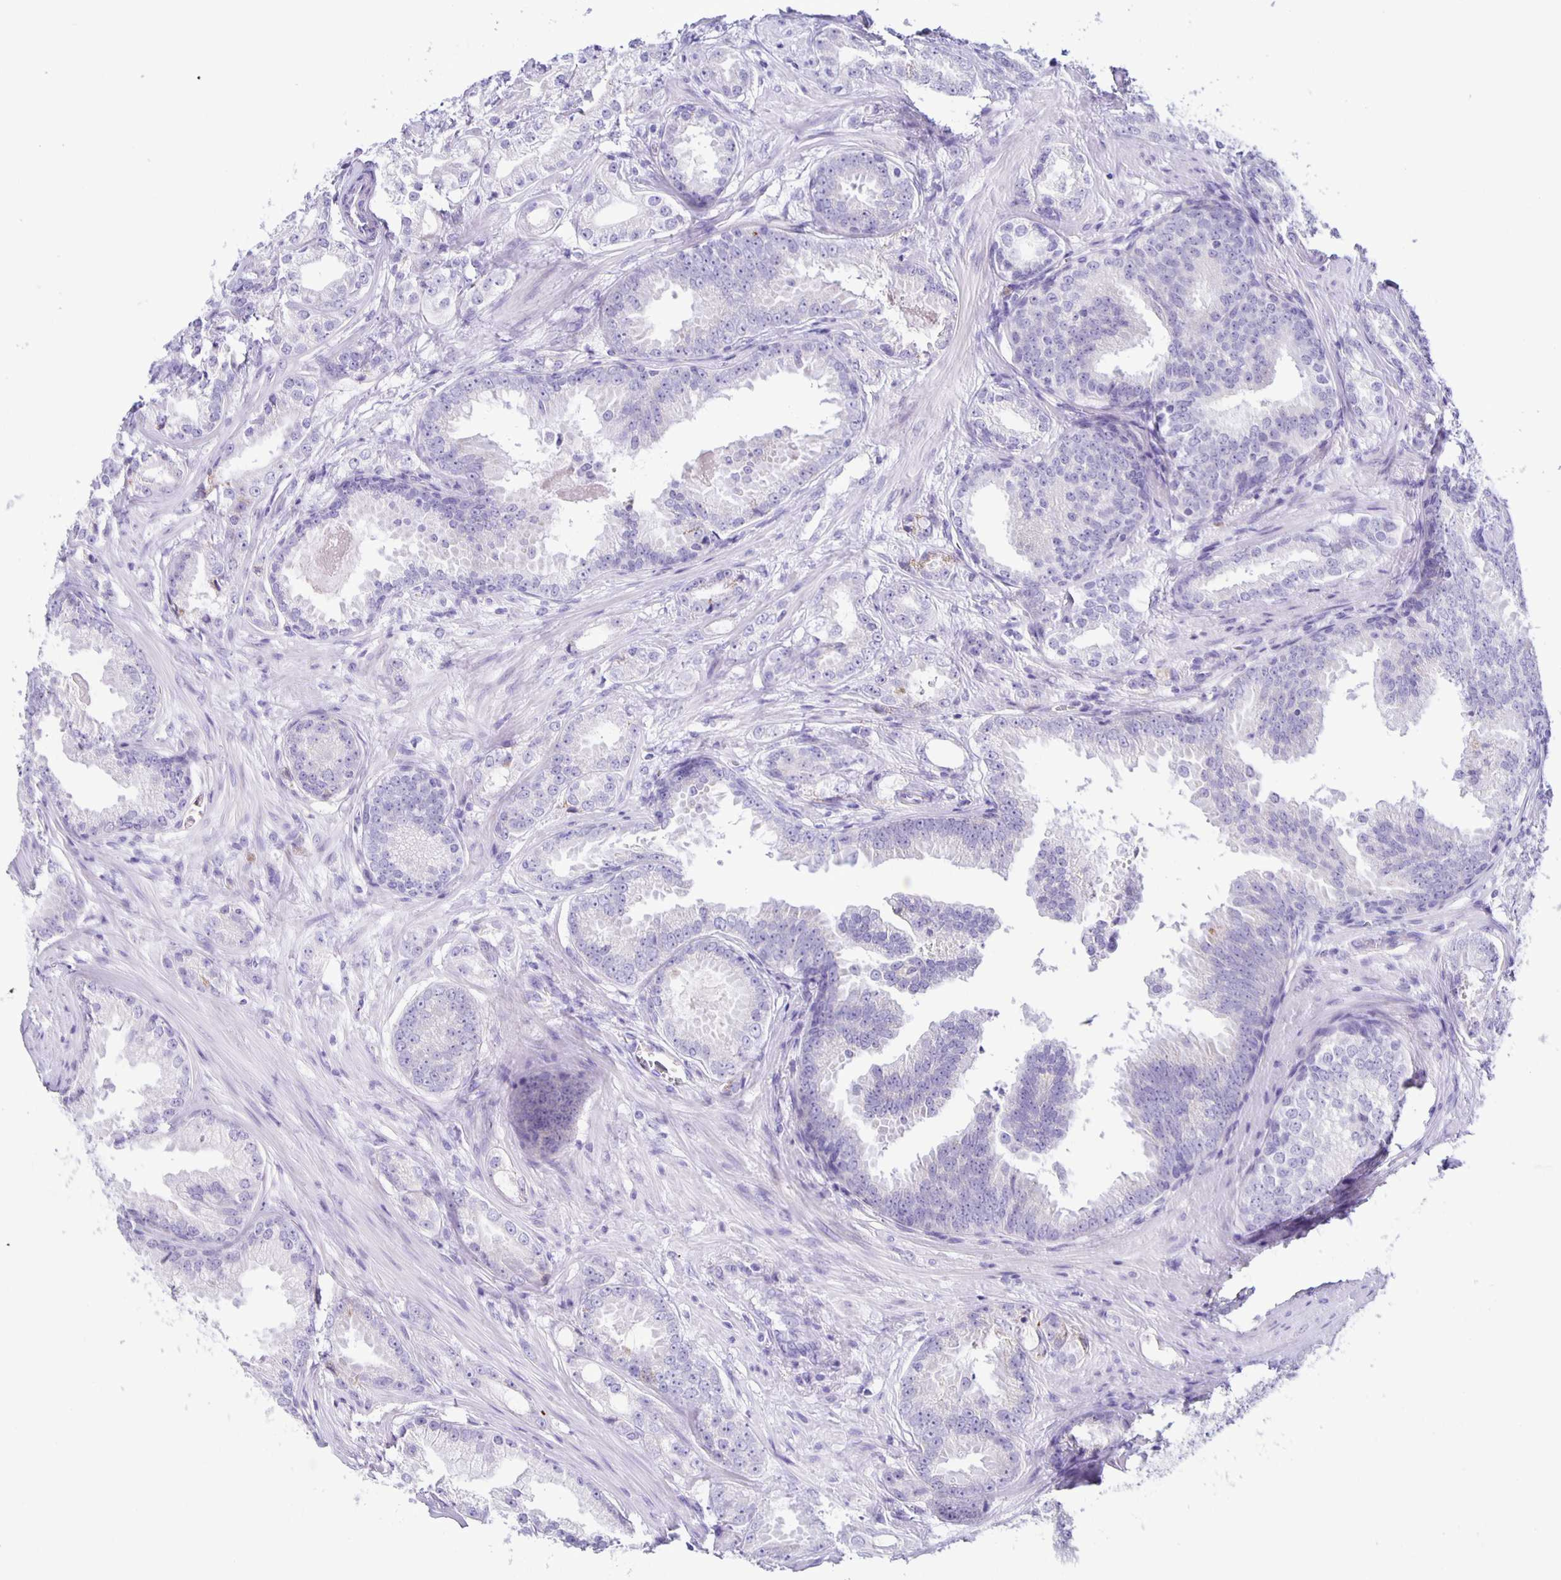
{"staining": {"intensity": "negative", "quantity": "none", "location": "none"}, "tissue": "prostate cancer", "cell_type": "Tumor cells", "image_type": "cancer", "snomed": [{"axis": "morphology", "description": "Adenocarcinoma, Low grade"}, {"axis": "topography", "description": "Prostate"}], "caption": "Tumor cells are negative for brown protein staining in prostate cancer (low-grade adenocarcinoma).", "gene": "AQP6", "patient": {"sex": "male", "age": 65}}